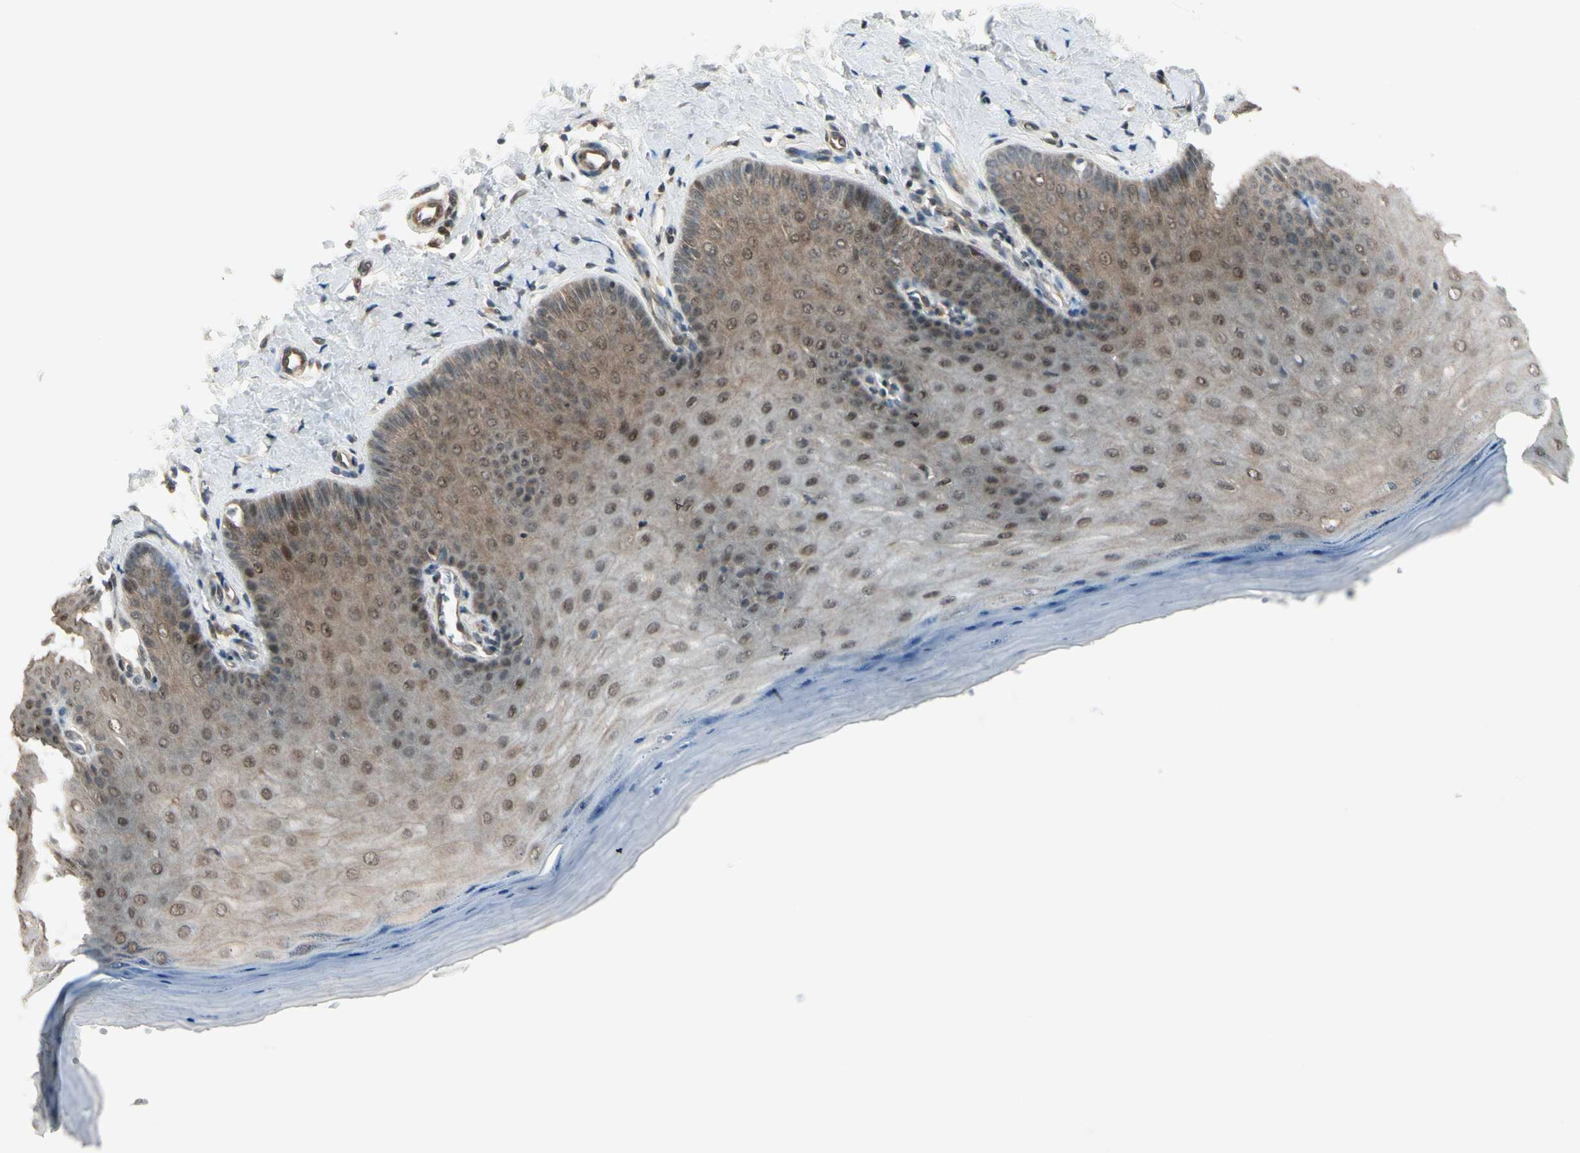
{"staining": {"intensity": "weak", "quantity": ">75%", "location": "cytoplasmic/membranous,nuclear"}, "tissue": "cervix", "cell_type": "Squamous epithelial cells", "image_type": "normal", "snomed": [{"axis": "morphology", "description": "Normal tissue, NOS"}, {"axis": "topography", "description": "Cervix"}], "caption": "Immunohistochemistry (IHC) photomicrograph of unremarkable cervix: cervix stained using immunohistochemistry demonstrates low levels of weak protein expression localized specifically in the cytoplasmic/membranous,nuclear of squamous epithelial cells, appearing as a cytoplasmic/membranous,nuclear brown color.", "gene": "GTF3A", "patient": {"sex": "female", "age": 55}}